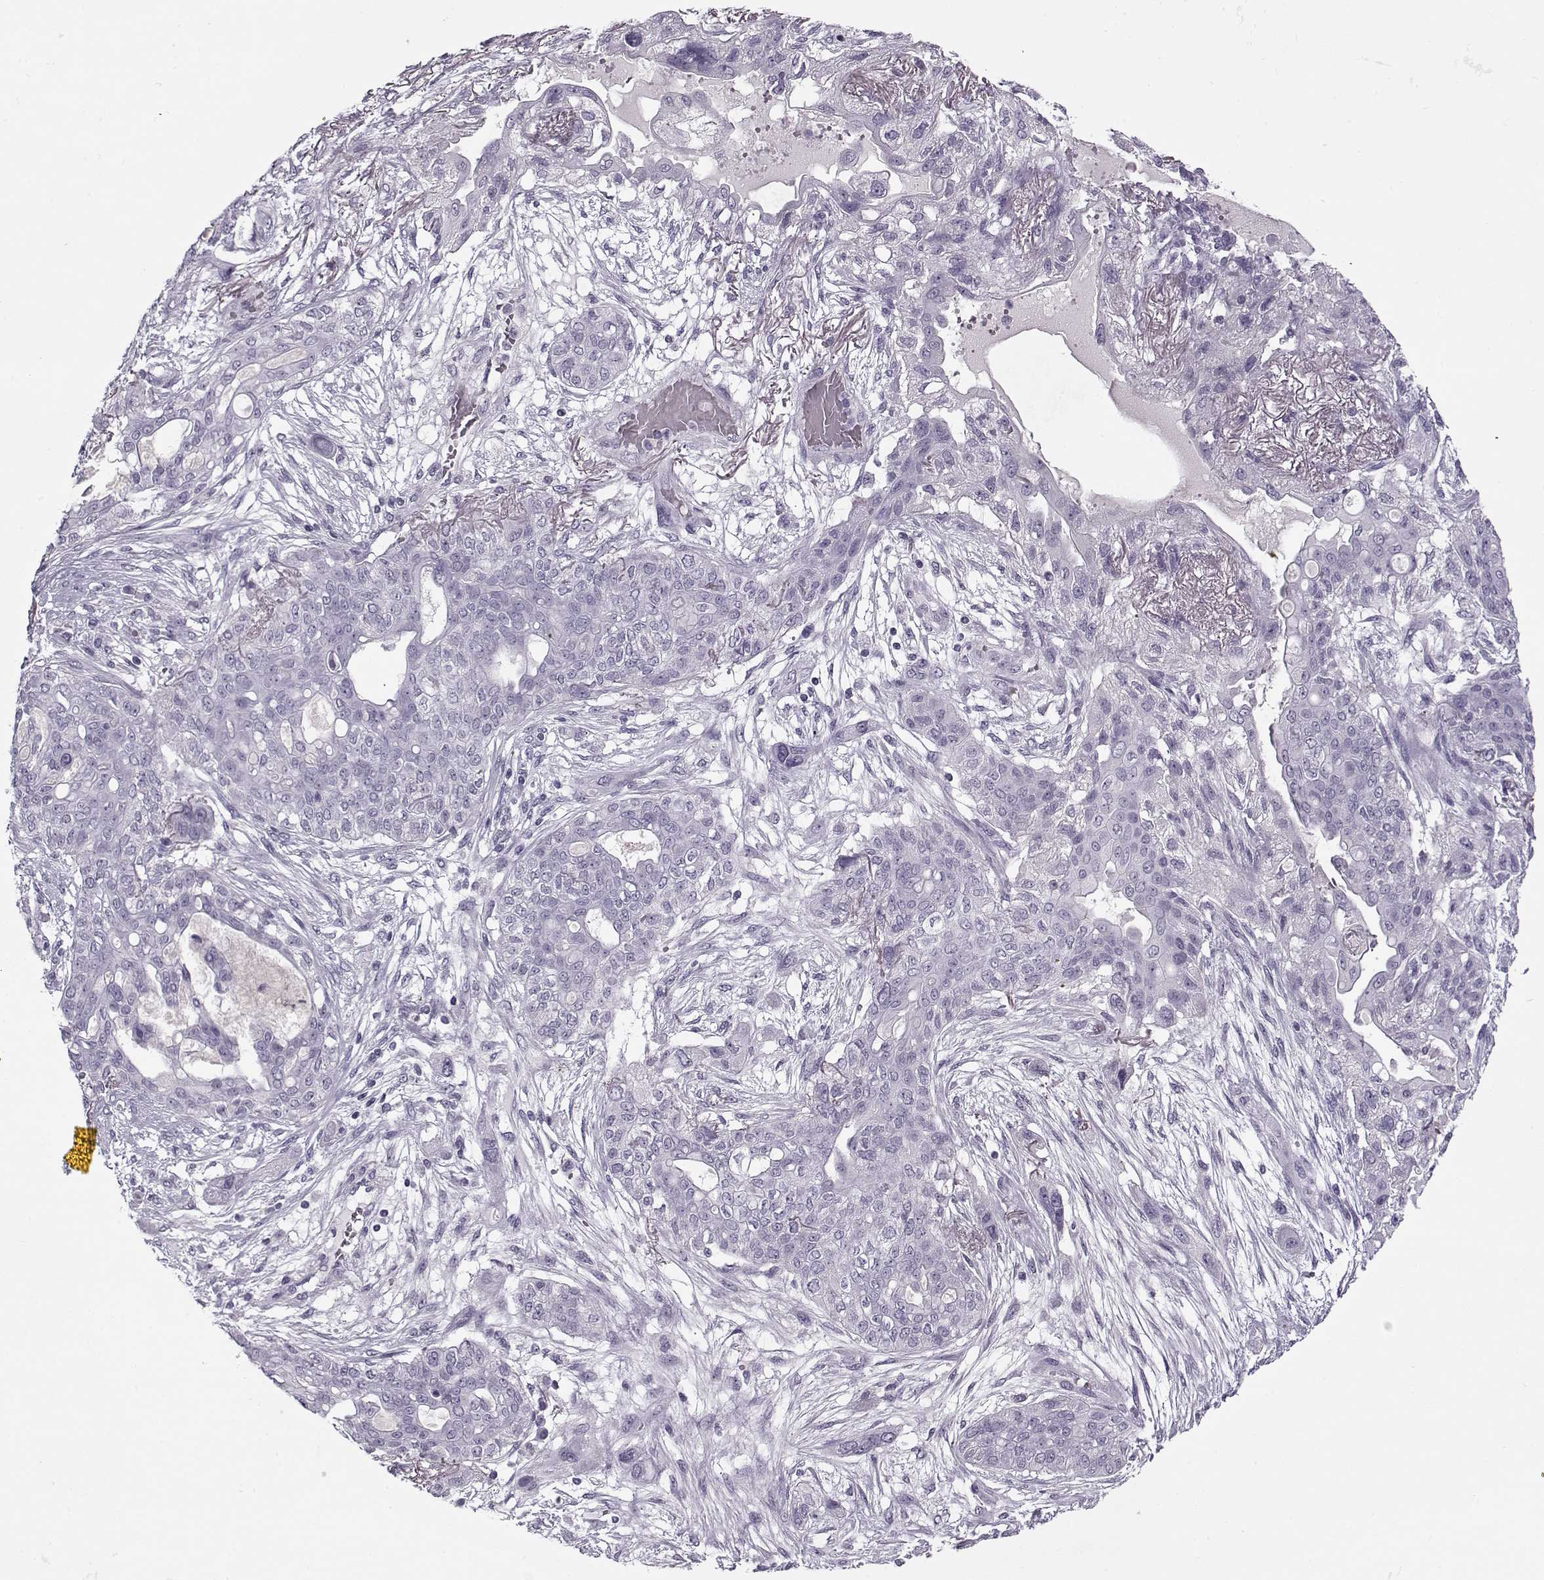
{"staining": {"intensity": "negative", "quantity": "none", "location": "none"}, "tissue": "lung cancer", "cell_type": "Tumor cells", "image_type": "cancer", "snomed": [{"axis": "morphology", "description": "Squamous cell carcinoma, NOS"}, {"axis": "topography", "description": "Lung"}], "caption": "A photomicrograph of lung cancer (squamous cell carcinoma) stained for a protein exhibits no brown staining in tumor cells.", "gene": "PNMT", "patient": {"sex": "female", "age": 70}}